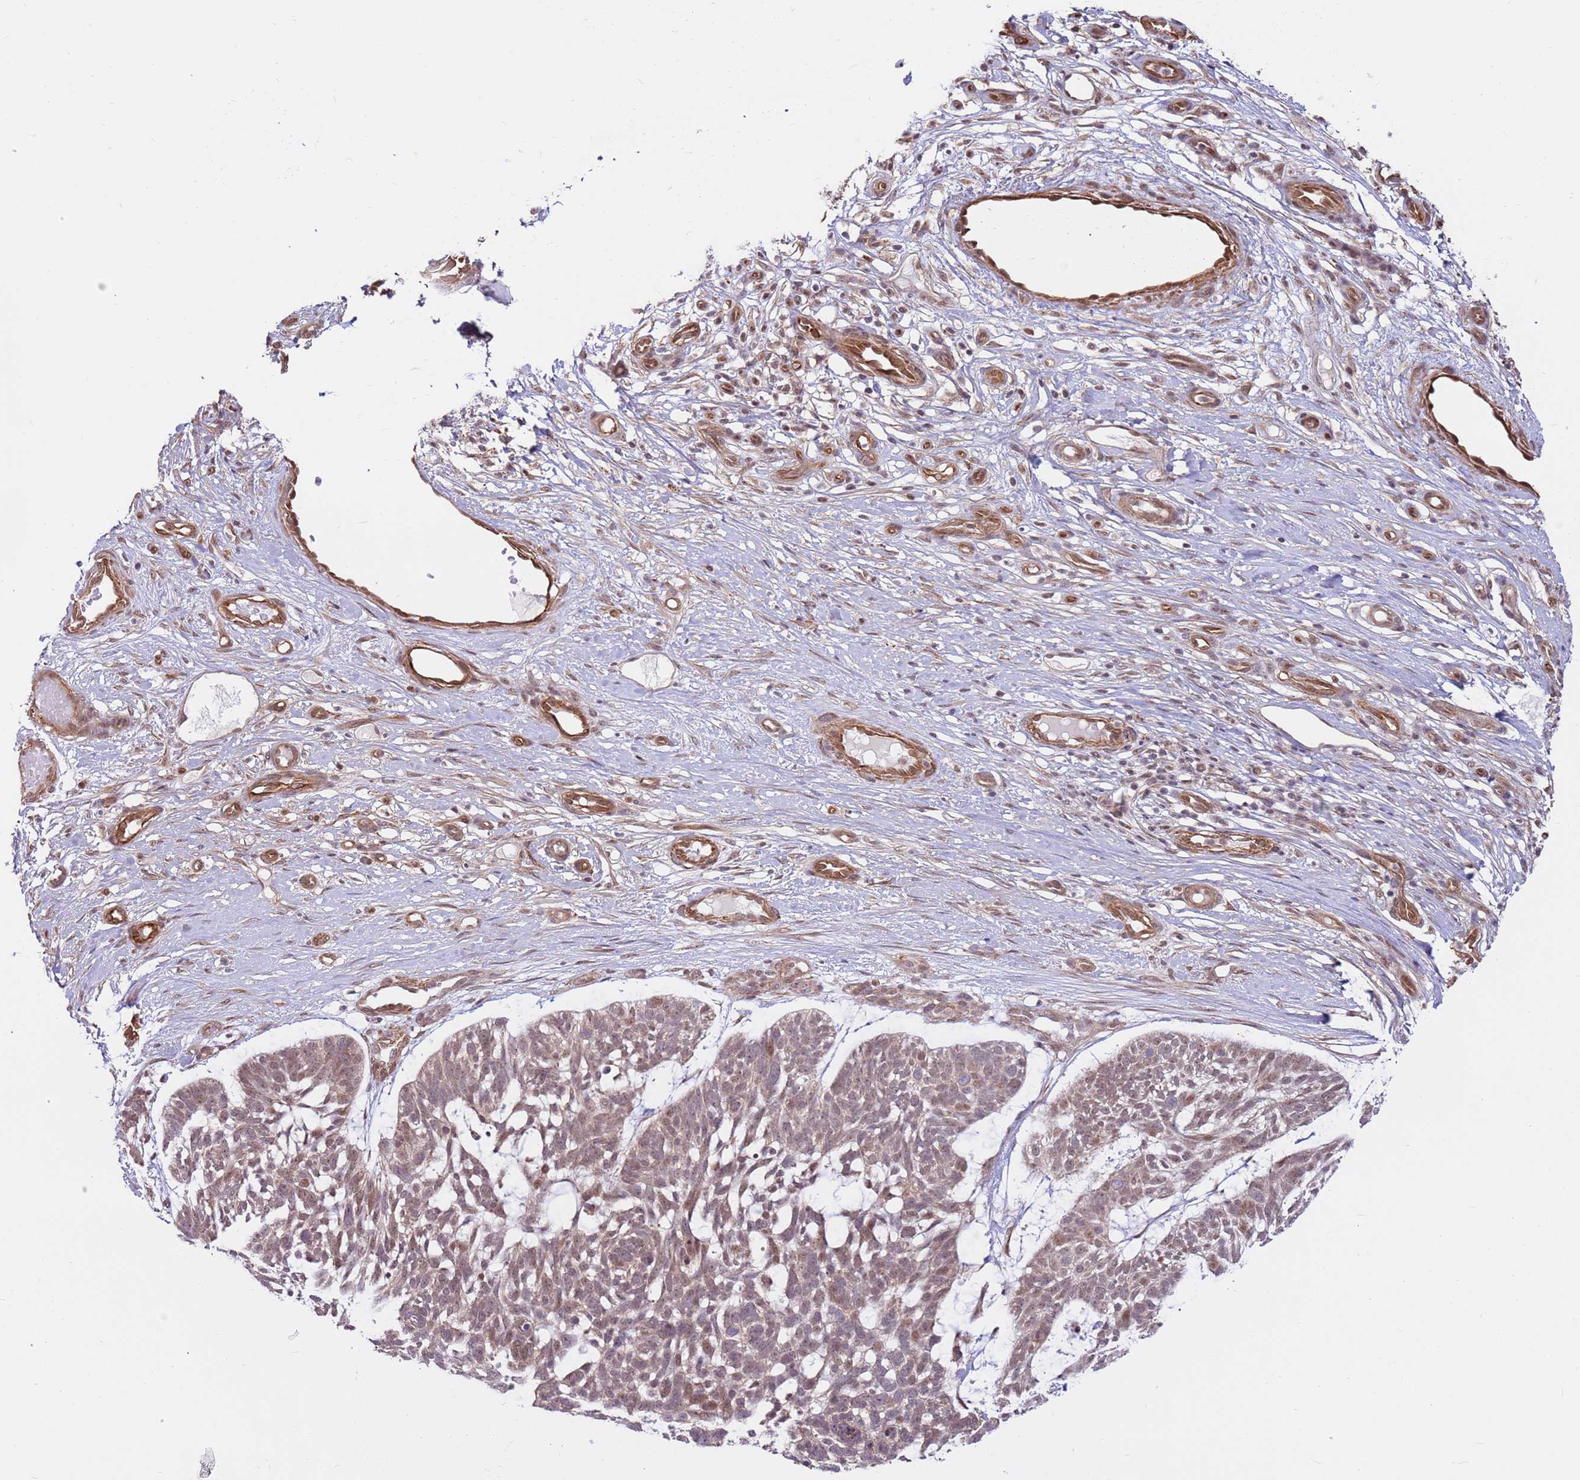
{"staining": {"intensity": "weak", "quantity": ">75%", "location": "cytoplasmic/membranous,nuclear"}, "tissue": "skin cancer", "cell_type": "Tumor cells", "image_type": "cancer", "snomed": [{"axis": "morphology", "description": "Basal cell carcinoma"}, {"axis": "topography", "description": "Skin"}], "caption": "Brown immunohistochemical staining in basal cell carcinoma (skin) reveals weak cytoplasmic/membranous and nuclear positivity in approximately >75% of tumor cells.", "gene": "DCAF4", "patient": {"sex": "male", "age": 88}}